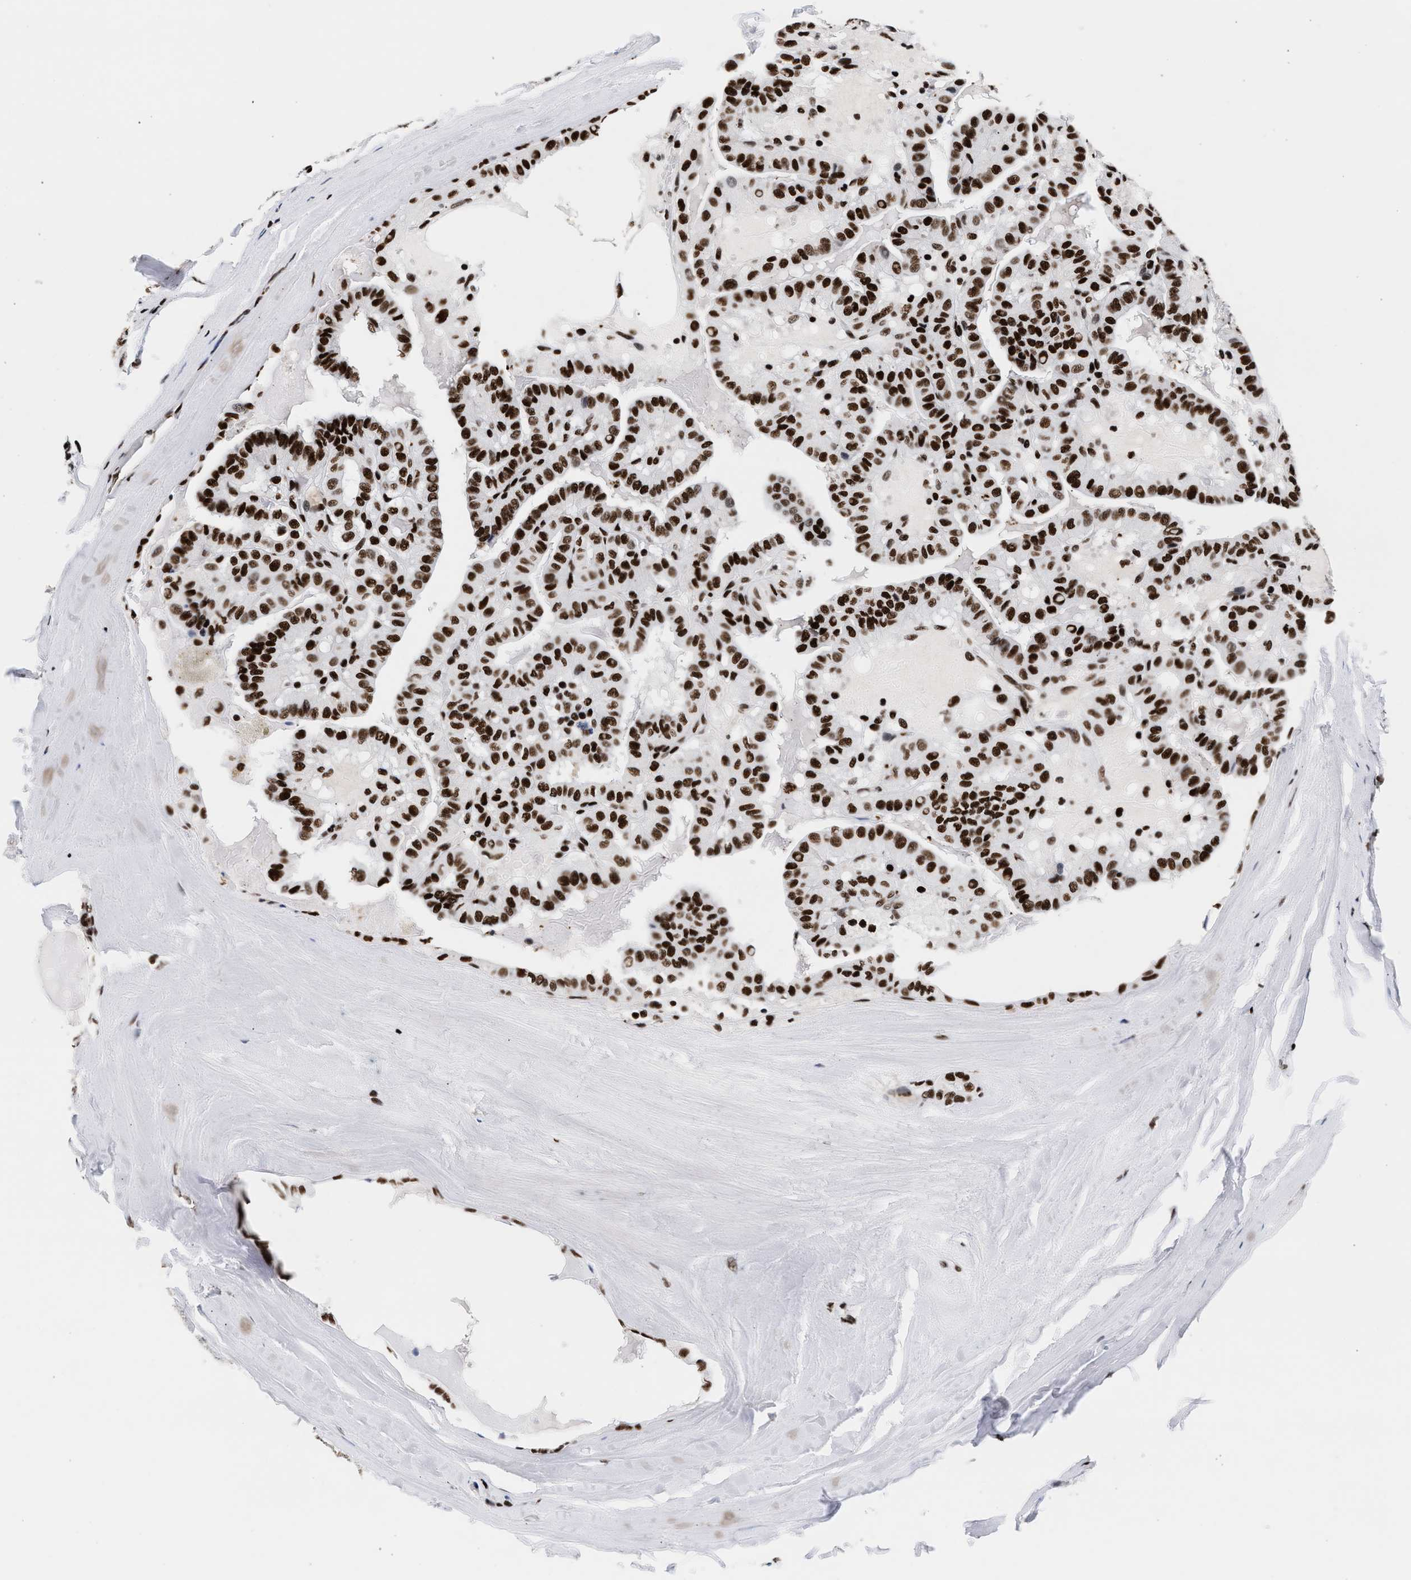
{"staining": {"intensity": "strong", "quantity": ">75%", "location": "nuclear"}, "tissue": "thyroid cancer", "cell_type": "Tumor cells", "image_type": "cancer", "snomed": [{"axis": "morphology", "description": "Papillary adenocarcinoma, NOS"}, {"axis": "topography", "description": "Thyroid gland"}], "caption": "Human thyroid cancer (papillary adenocarcinoma) stained for a protein (brown) shows strong nuclear positive staining in approximately >75% of tumor cells.", "gene": "RAD21", "patient": {"sex": "male", "age": 77}}